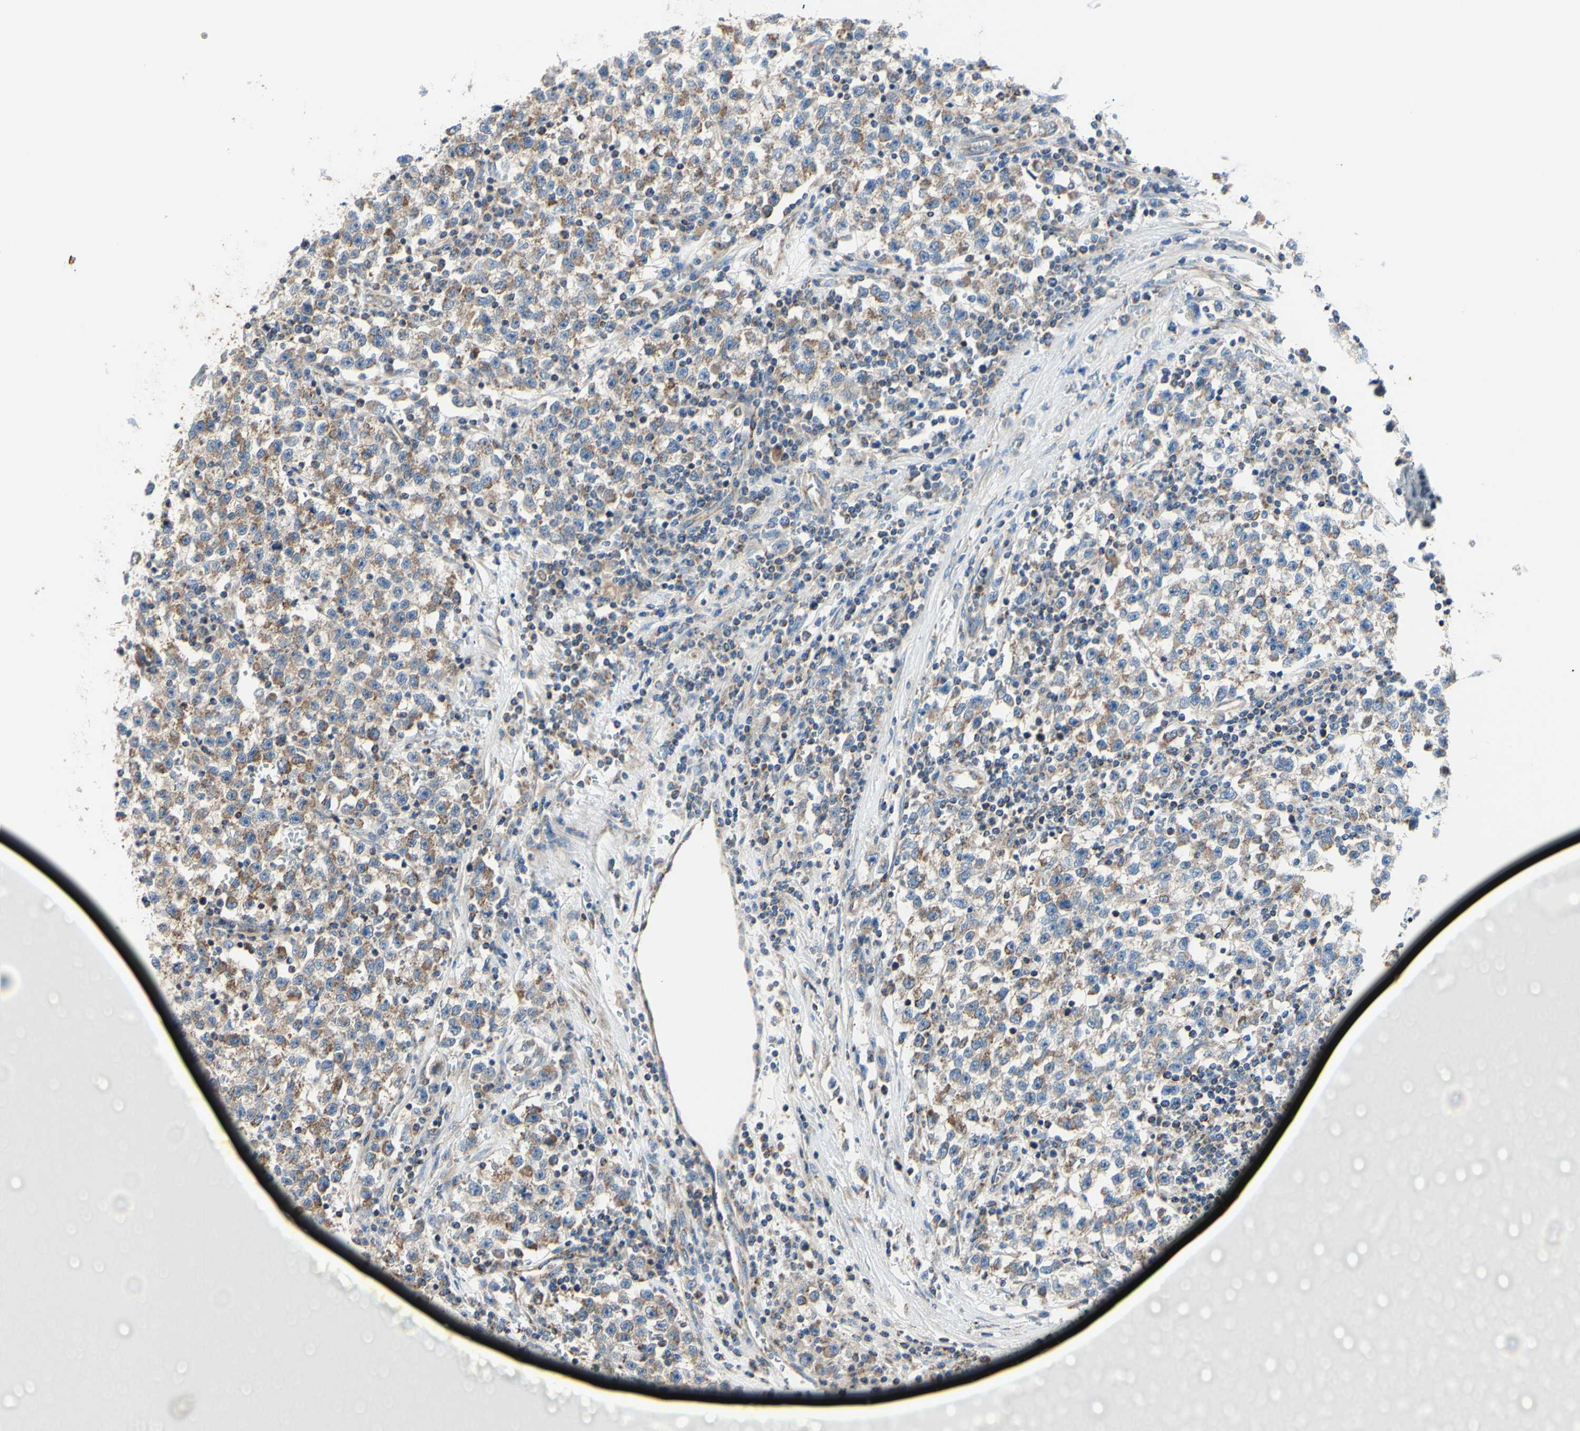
{"staining": {"intensity": "moderate", "quantity": "25%-75%", "location": "cytoplasmic/membranous"}, "tissue": "testis cancer", "cell_type": "Tumor cells", "image_type": "cancer", "snomed": [{"axis": "morphology", "description": "Seminoma, NOS"}, {"axis": "topography", "description": "Testis"}], "caption": "Immunohistochemical staining of testis seminoma shows moderate cytoplasmic/membranous protein staining in approximately 25%-75% of tumor cells.", "gene": "FMR1", "patient": {"sex": "male", "age": 22}}